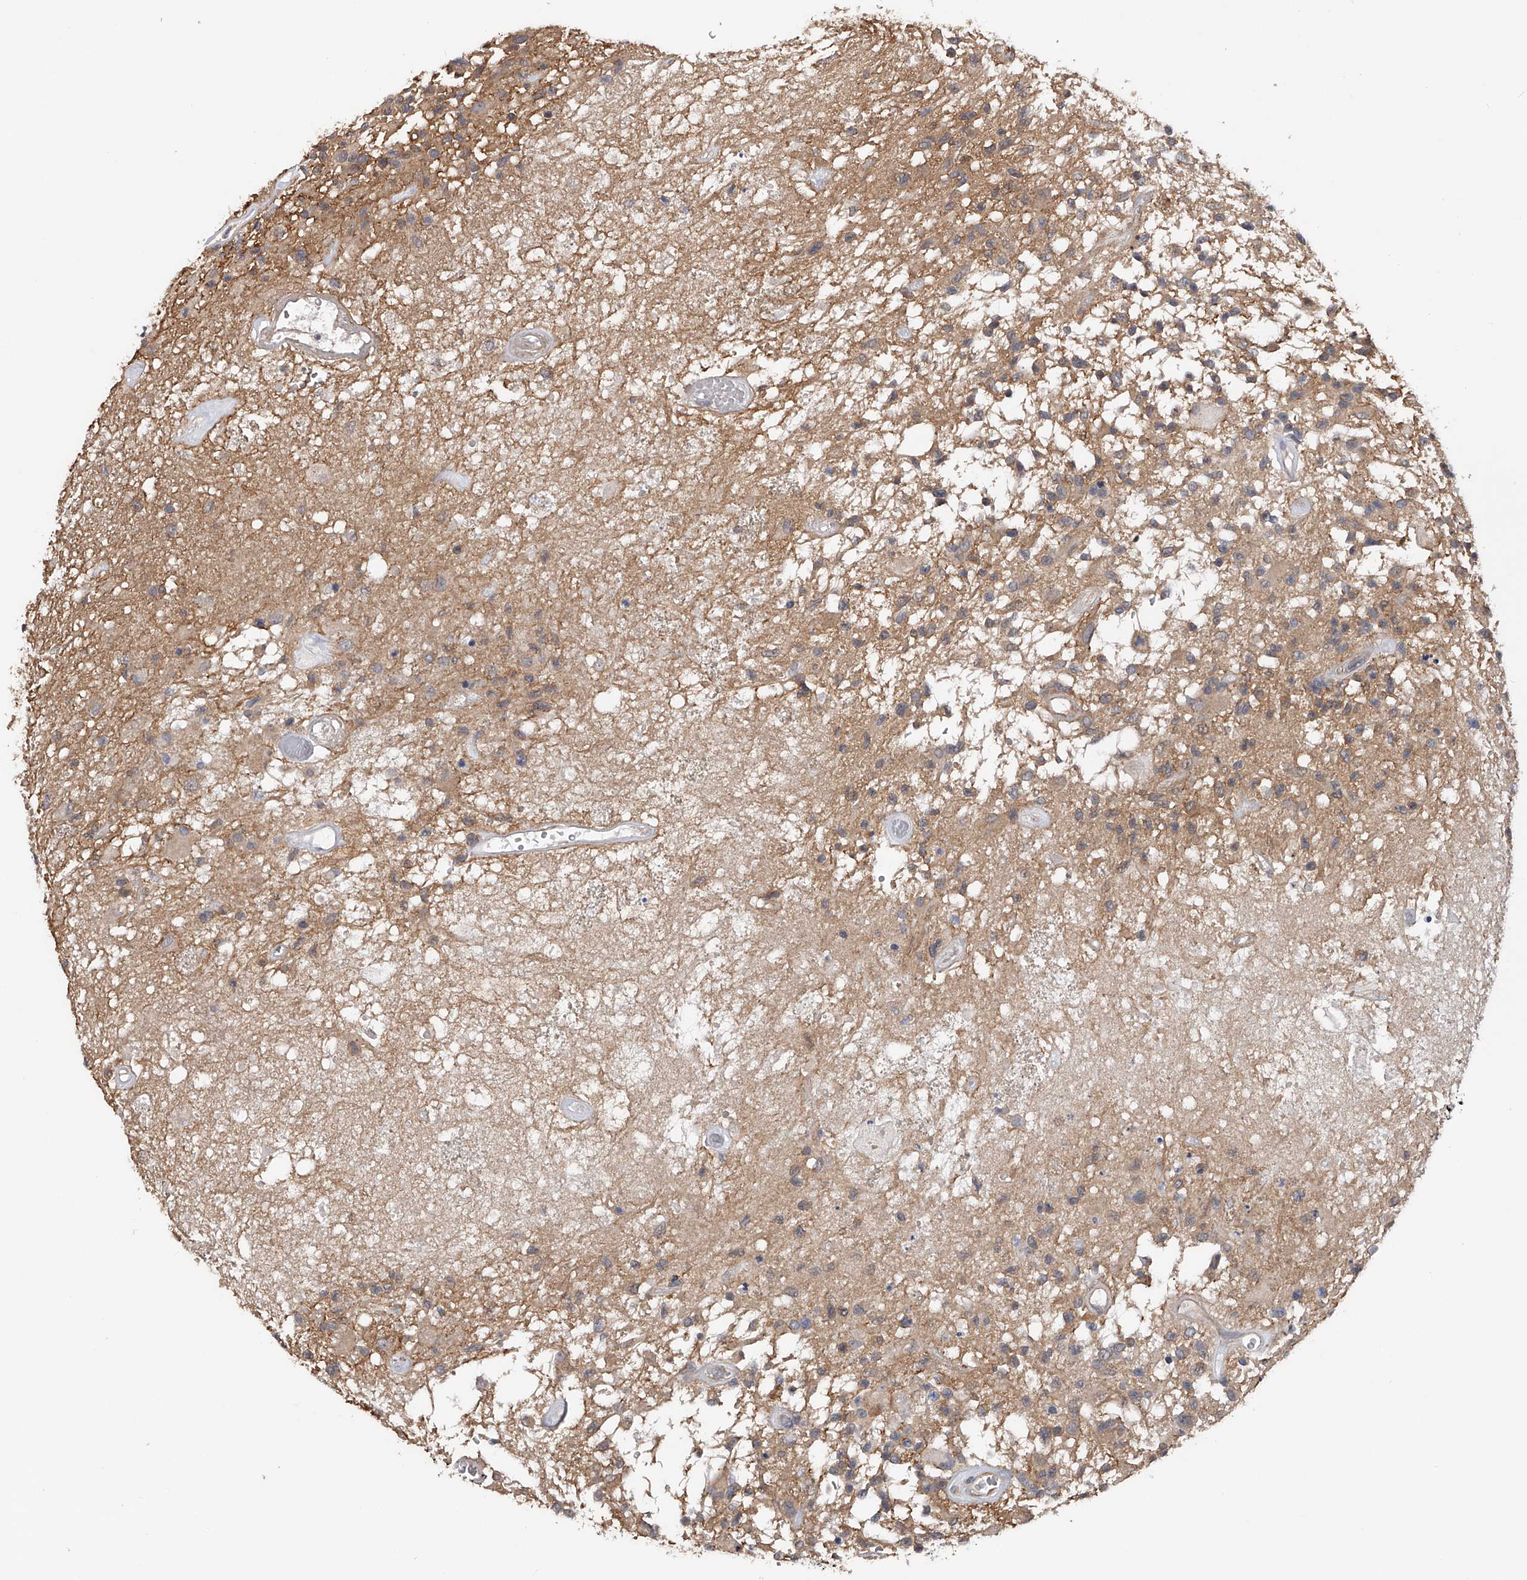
{"staining": {"intensity": "negative", "quantity": "none", "location": "none"}, "tissue": "glioma", "cell_type": "Tumor cells", "image_type": "cancer", "snomed": [{"axis": "morphology", "description": "Glioma, malignant, High grade"}, {"axis": "morphology", "description": "Glioblastoma, NOS"}, {"axis": "topography", "description": "Brain"}], "caption": "High magnification brightfield microscopy of glioblastoma stained with DAB (brown) and counterstained with hematoxylin (blue): tumor cells show no significant positivity.", "gene": "CFAP298", "patient": {"sex": "male", "age": 60}}